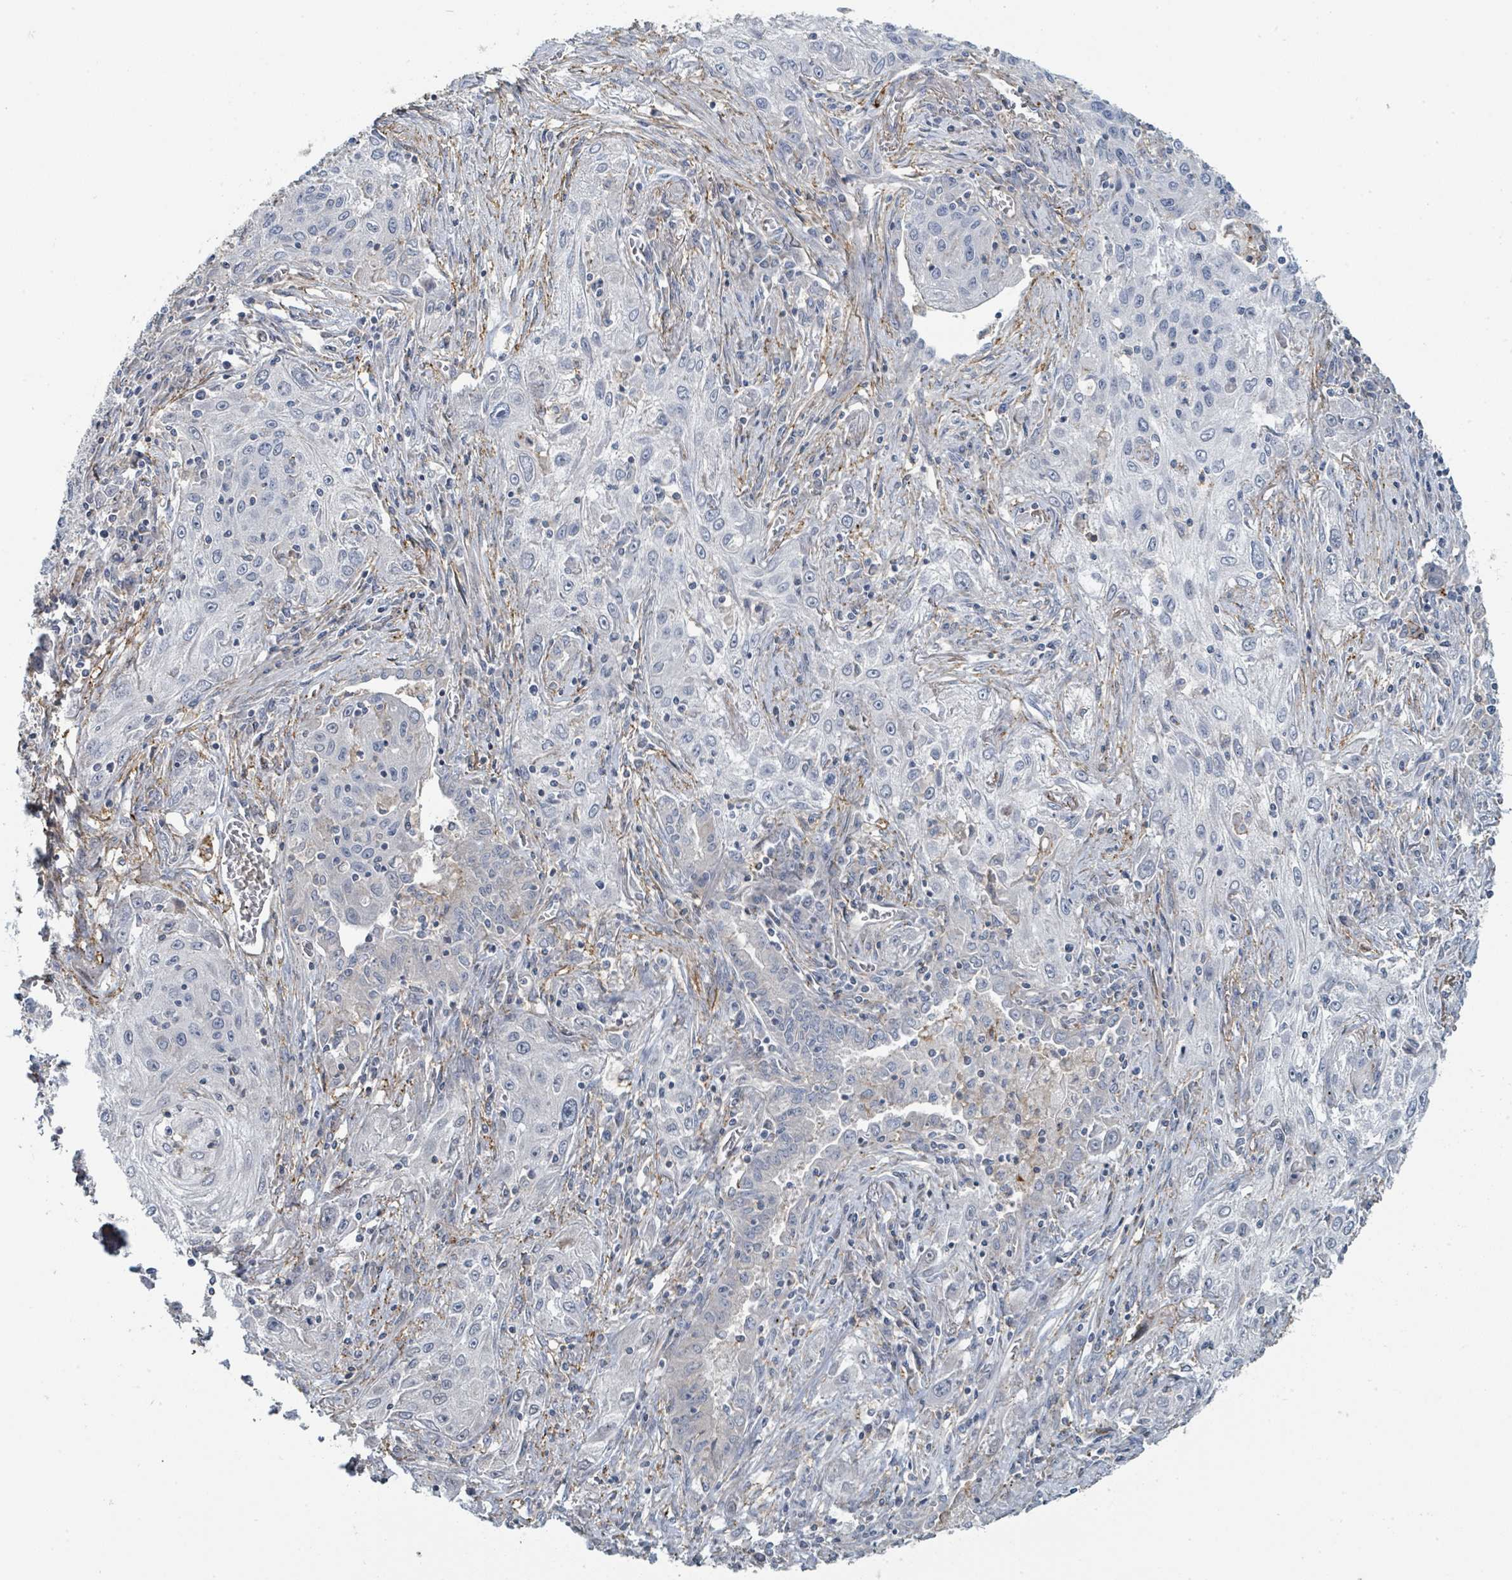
{"staining": {"intensity": "negative", "quantity": "none", "location": "none"}, "tissue": "lung cancer", "cell_type": "Tumor cells", "image_type": "cancer", "snomed": [{"axis": "morphology", "description": "Squamous cell carcinoma, NOS"}, {"axis": "topography", "description": "Lung"}], "caption": "IHC of lung cancer exhibits no expression in tumor cells. Nuclei are stained in blue.", "gene": "LRRC42", "patient": {"sex": "female", "age": 69}}